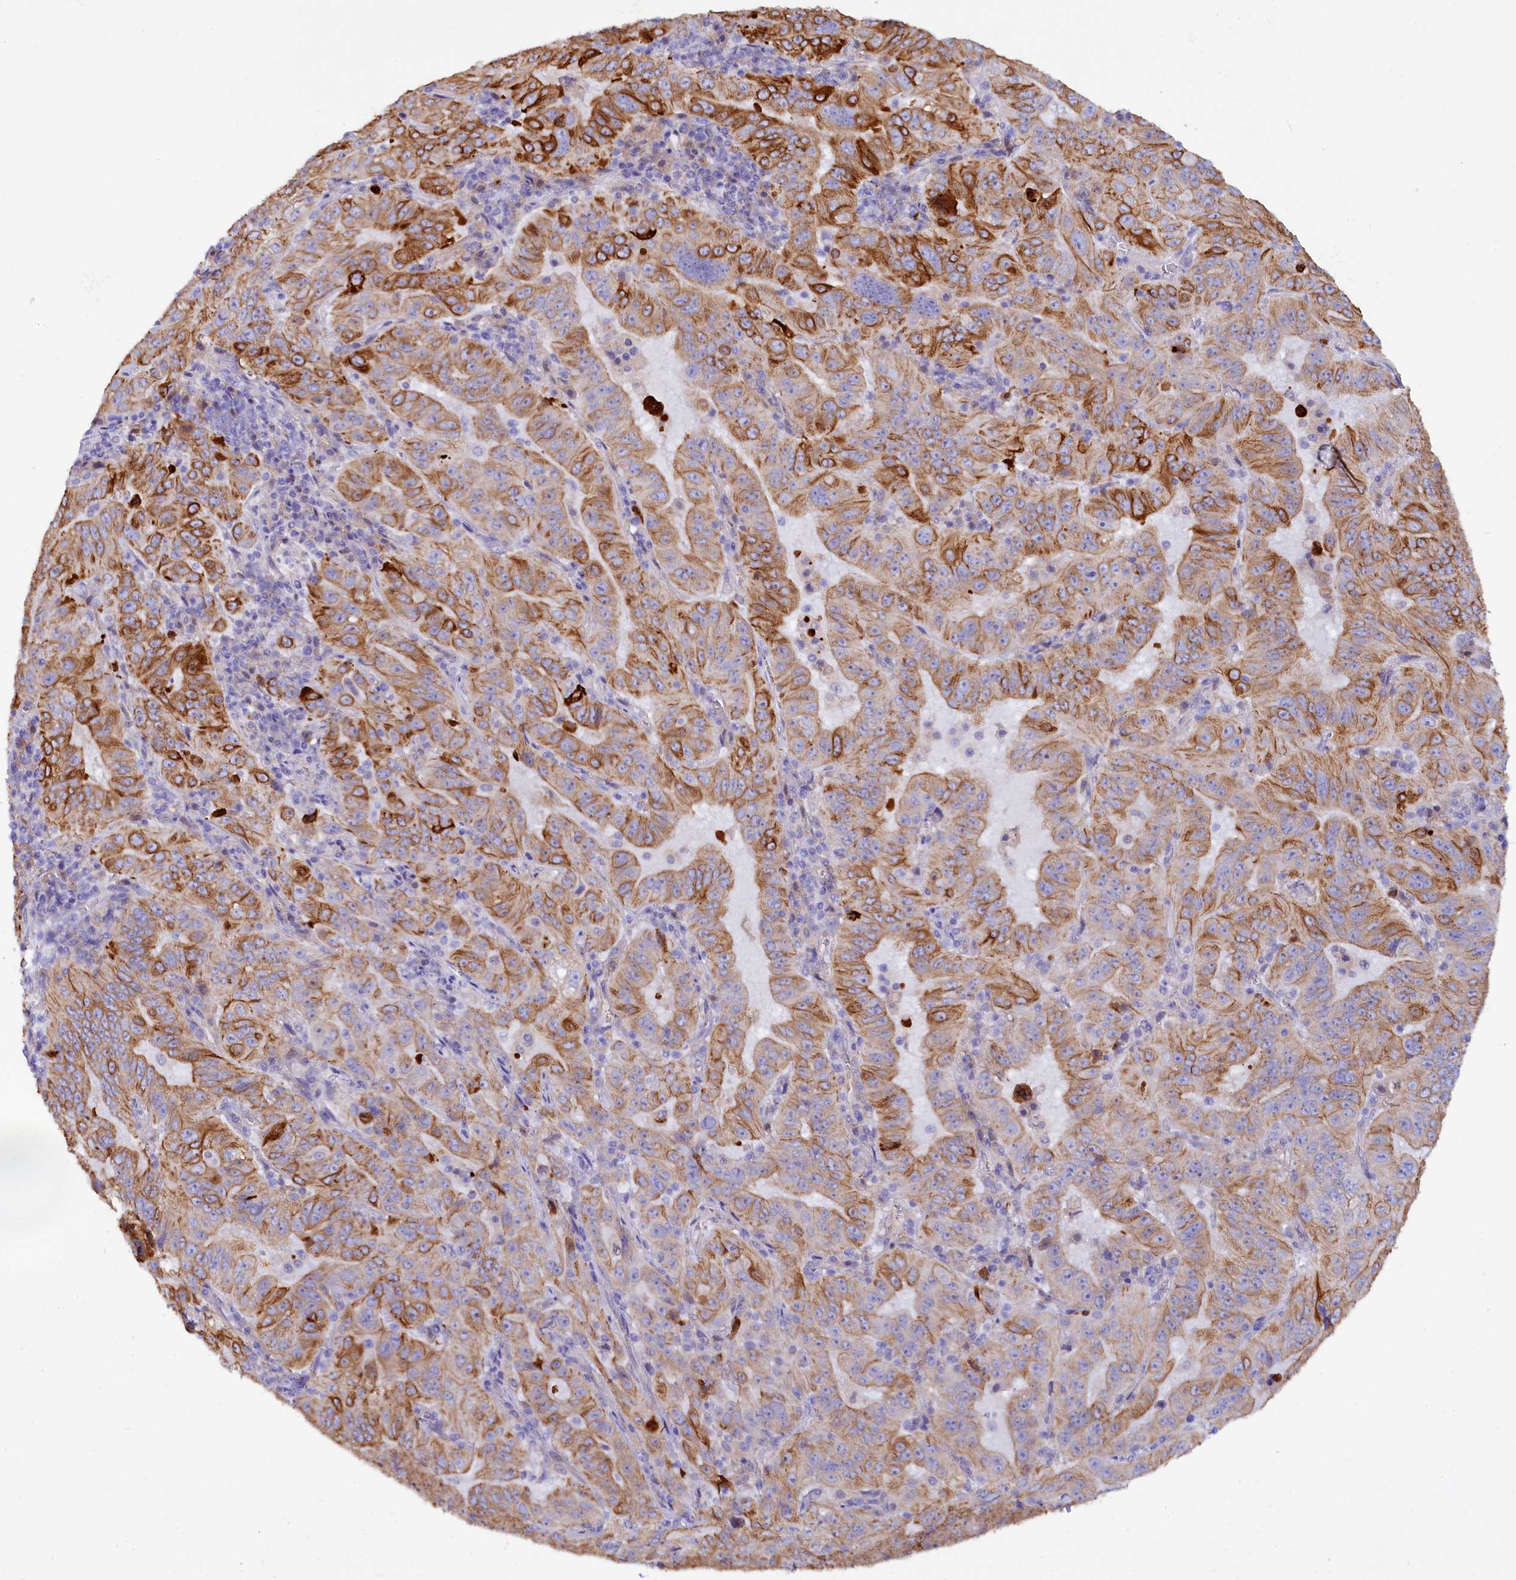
{"staining": {"intensity": "strong", "quantity": ">75%", "location": "cytoplasmic/membranous"}, "tissue": "pancreatic cancer", "cell_type": "Tumor cells", "image_type": "cancer", "snomed": [{"axis": "morphology", "description": "Adenocarcinoma, NOS"}, {"axis": "topography", "description": "Pancreas"}], "caption": "IHC (DAB) staining of human pancreatic adenocarcinoma reveals strong cytoplasmic/membranous protein expression in about >75% of tumor cells.", "gene": "FAAP20", "patient": {"sex": "male", "age": 63}}